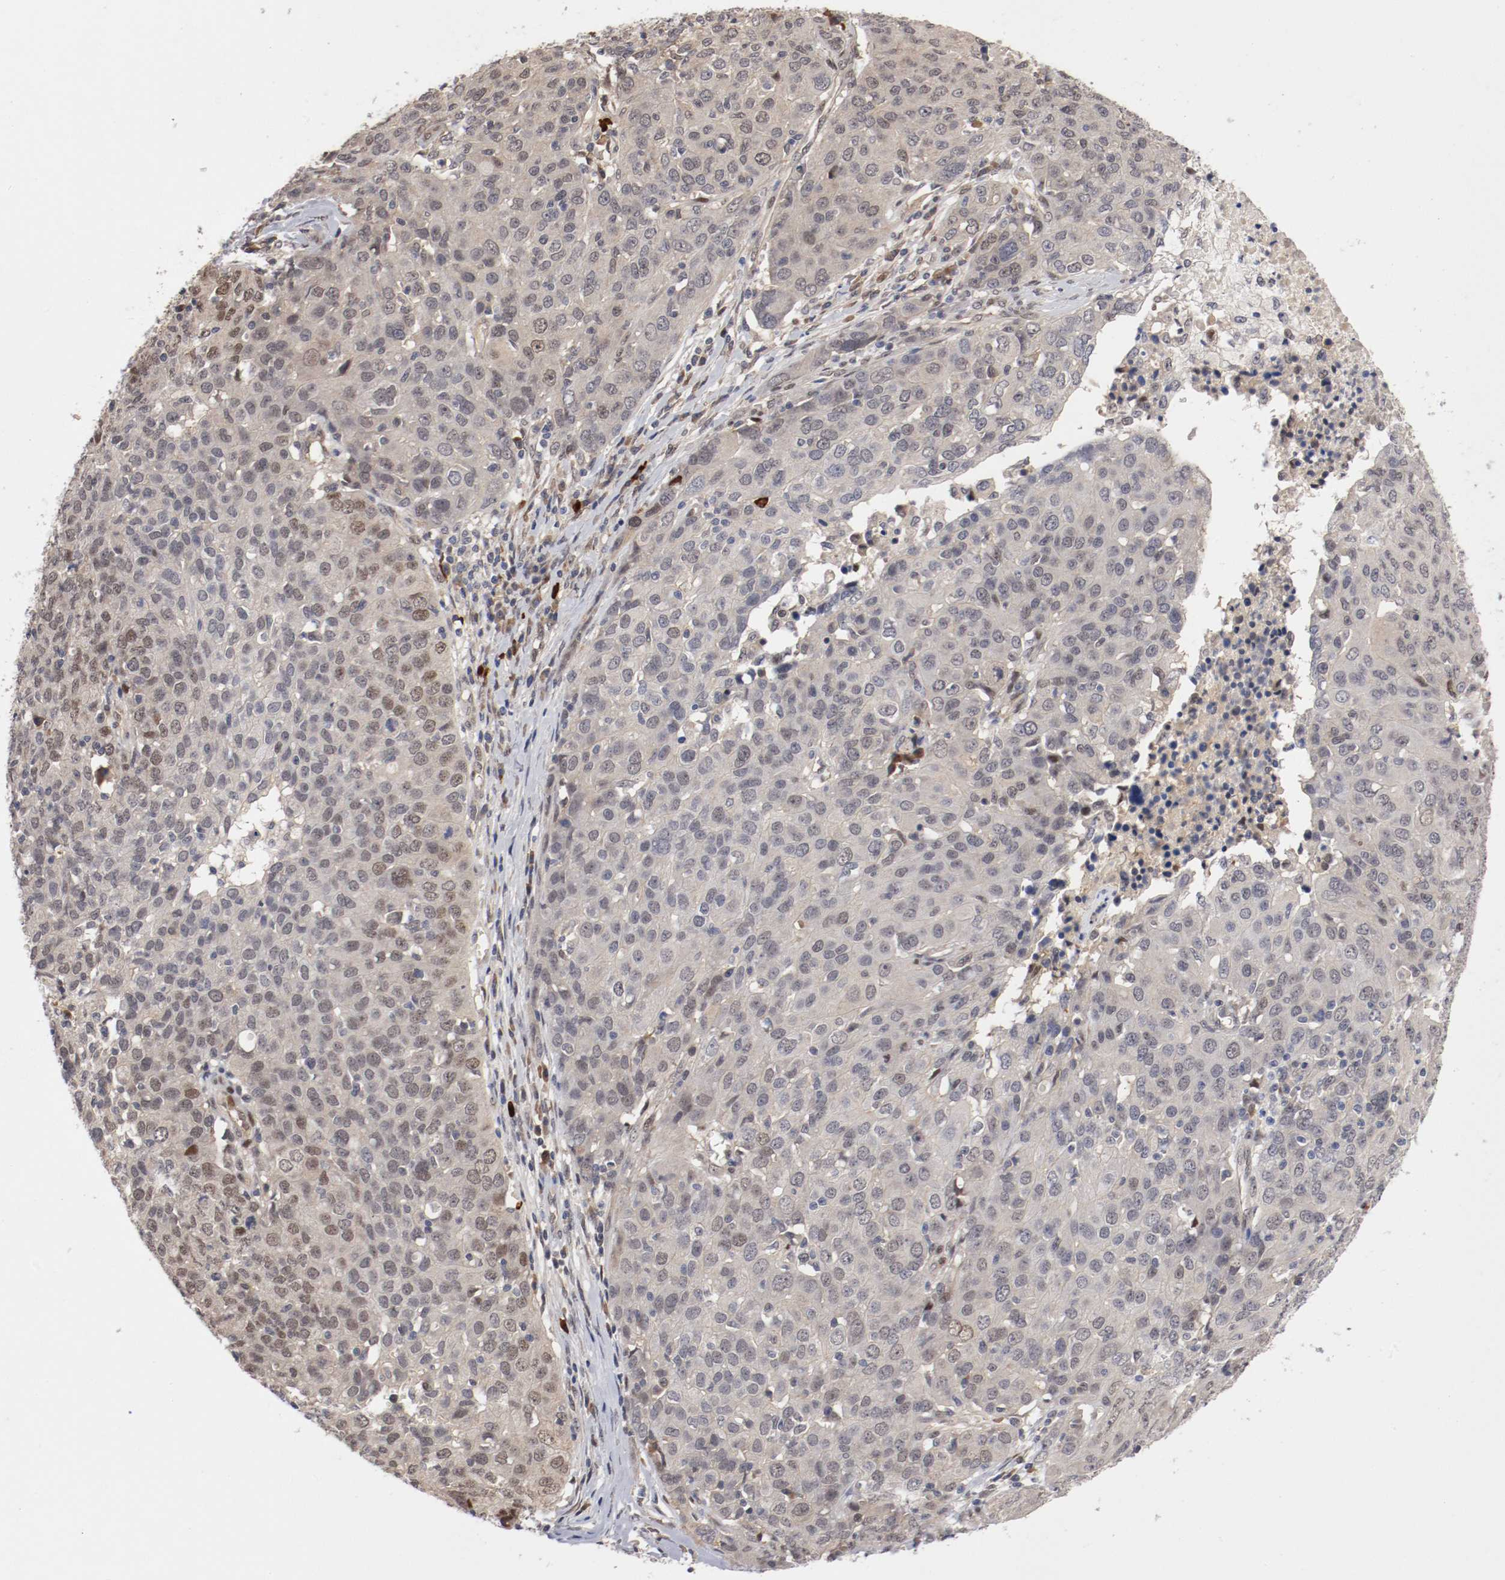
{"staining": {"intensity": "weak", "quantity": "<25%", "location": "nuclear"}, "tissue": "ovarian cancer", "cell_type": "Tumor cells", "image_type": "cancer", "snomed": [{"axis": "morphology", "description": "Carcinoma, endometroid"}, {"axis": "topography", "description": "Ovary"}], "caption": "High magnification brightfield microscopy of ovarian cancer stained with DAB (brown) and counterstained with hematoxylin (blue): tumor cells show no significant staining.", "gene": "DNMT3B", "patient": {"sex": "female", "age": 50}}